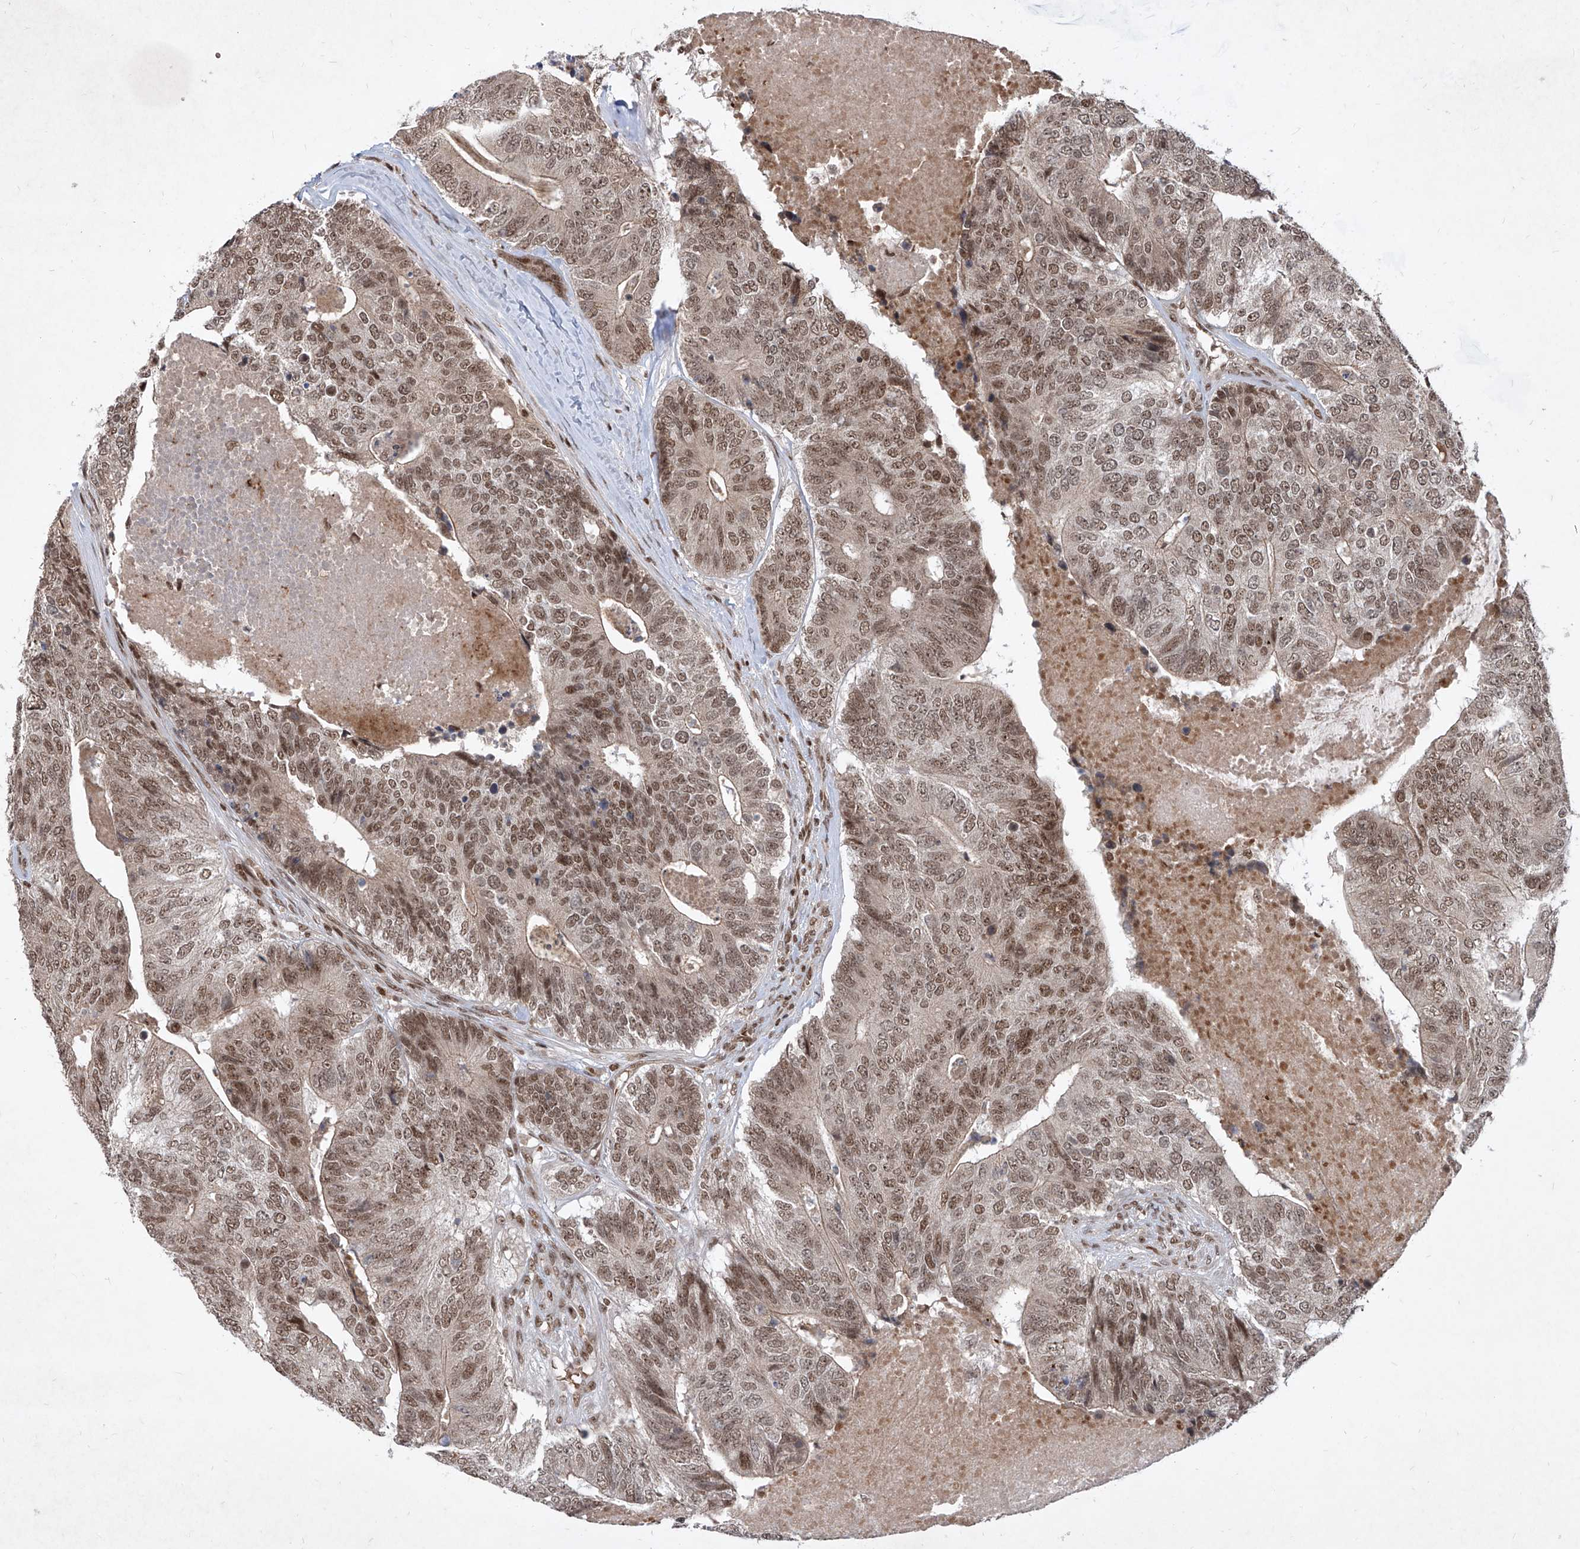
{"staining": {"intensity": "moderate", "quantity": ">75%", "location": "nuclear"}, "tissue": "colorectal cancer", "cell_type": "Tumor cells", "image_type": "cancer", "snomed": [{"axis": "morphology", "description": "Adenocarcinoma, NOS"}, {"axis": "topography", "description": "Colon"}], "caption": "Human colorectal adenocarcinoma stained with a protein marker displays moderate staining in tumor cells.", "gene": "IRF2", "patient": {"sex": "female", "age": 67}}